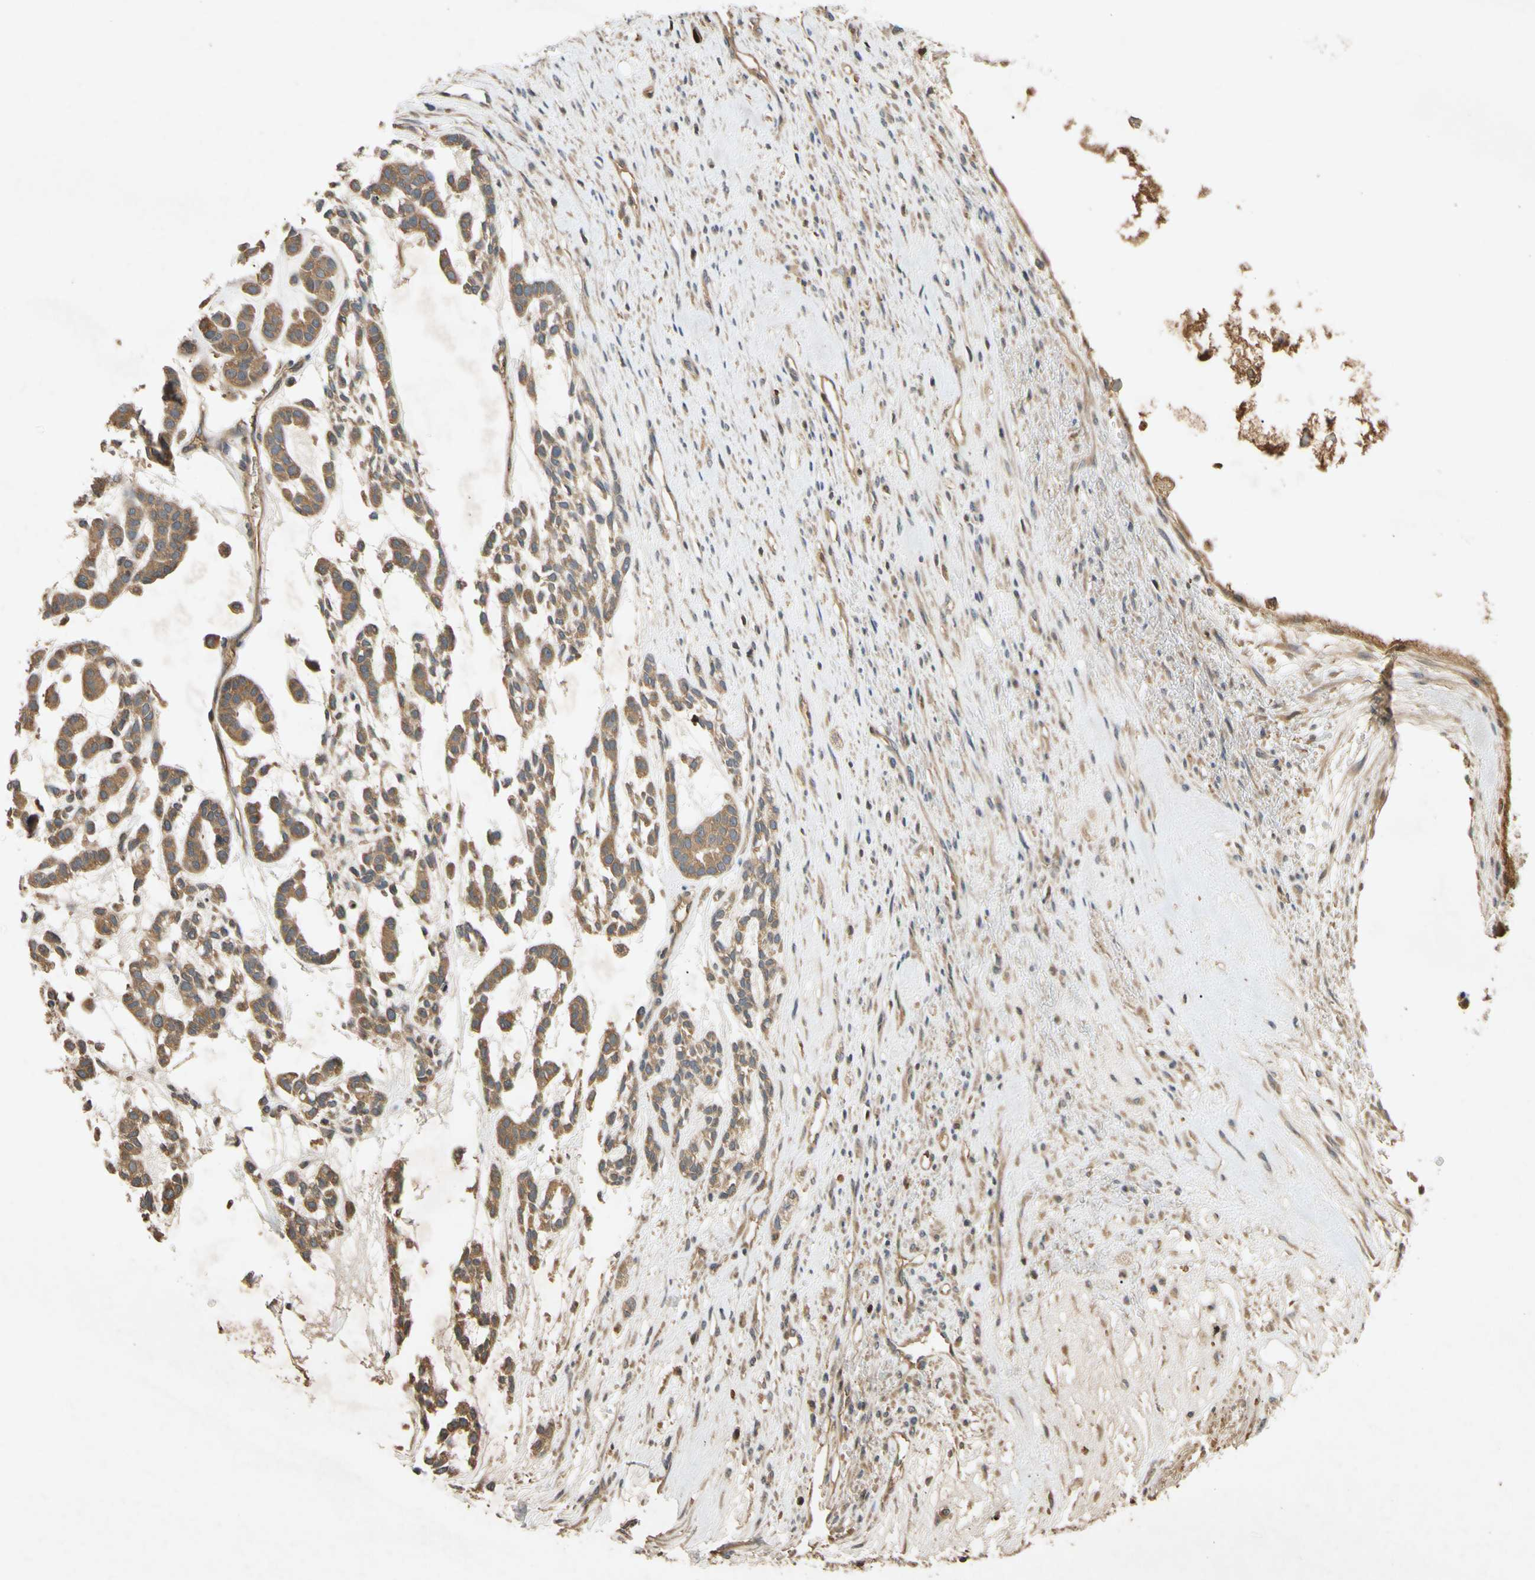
{"staining": {"intensity": "moderate", "quantity": ">75%", "location": "cytoplasmic/membranous"}, "tissue": "head and neck cancer", "cell_type": "Tumor cells", "image_type": "cancer", "snomed": [{"axis": "morphology", "description": "Adenocarcinoma, NOS"}, {"axis": "morphology", "description": "Adenoma, NOS"}, {"axis": "topography", "description": "Head-Neck"}], "caption": "Human head and neck cancer stained with a brown dye demonstrates moderate cytoplasmic/membranous positive positivity in about >75% of tumor cells.", "gene": "PARD6A", "patient": {"sex": "female", "age": 55}}